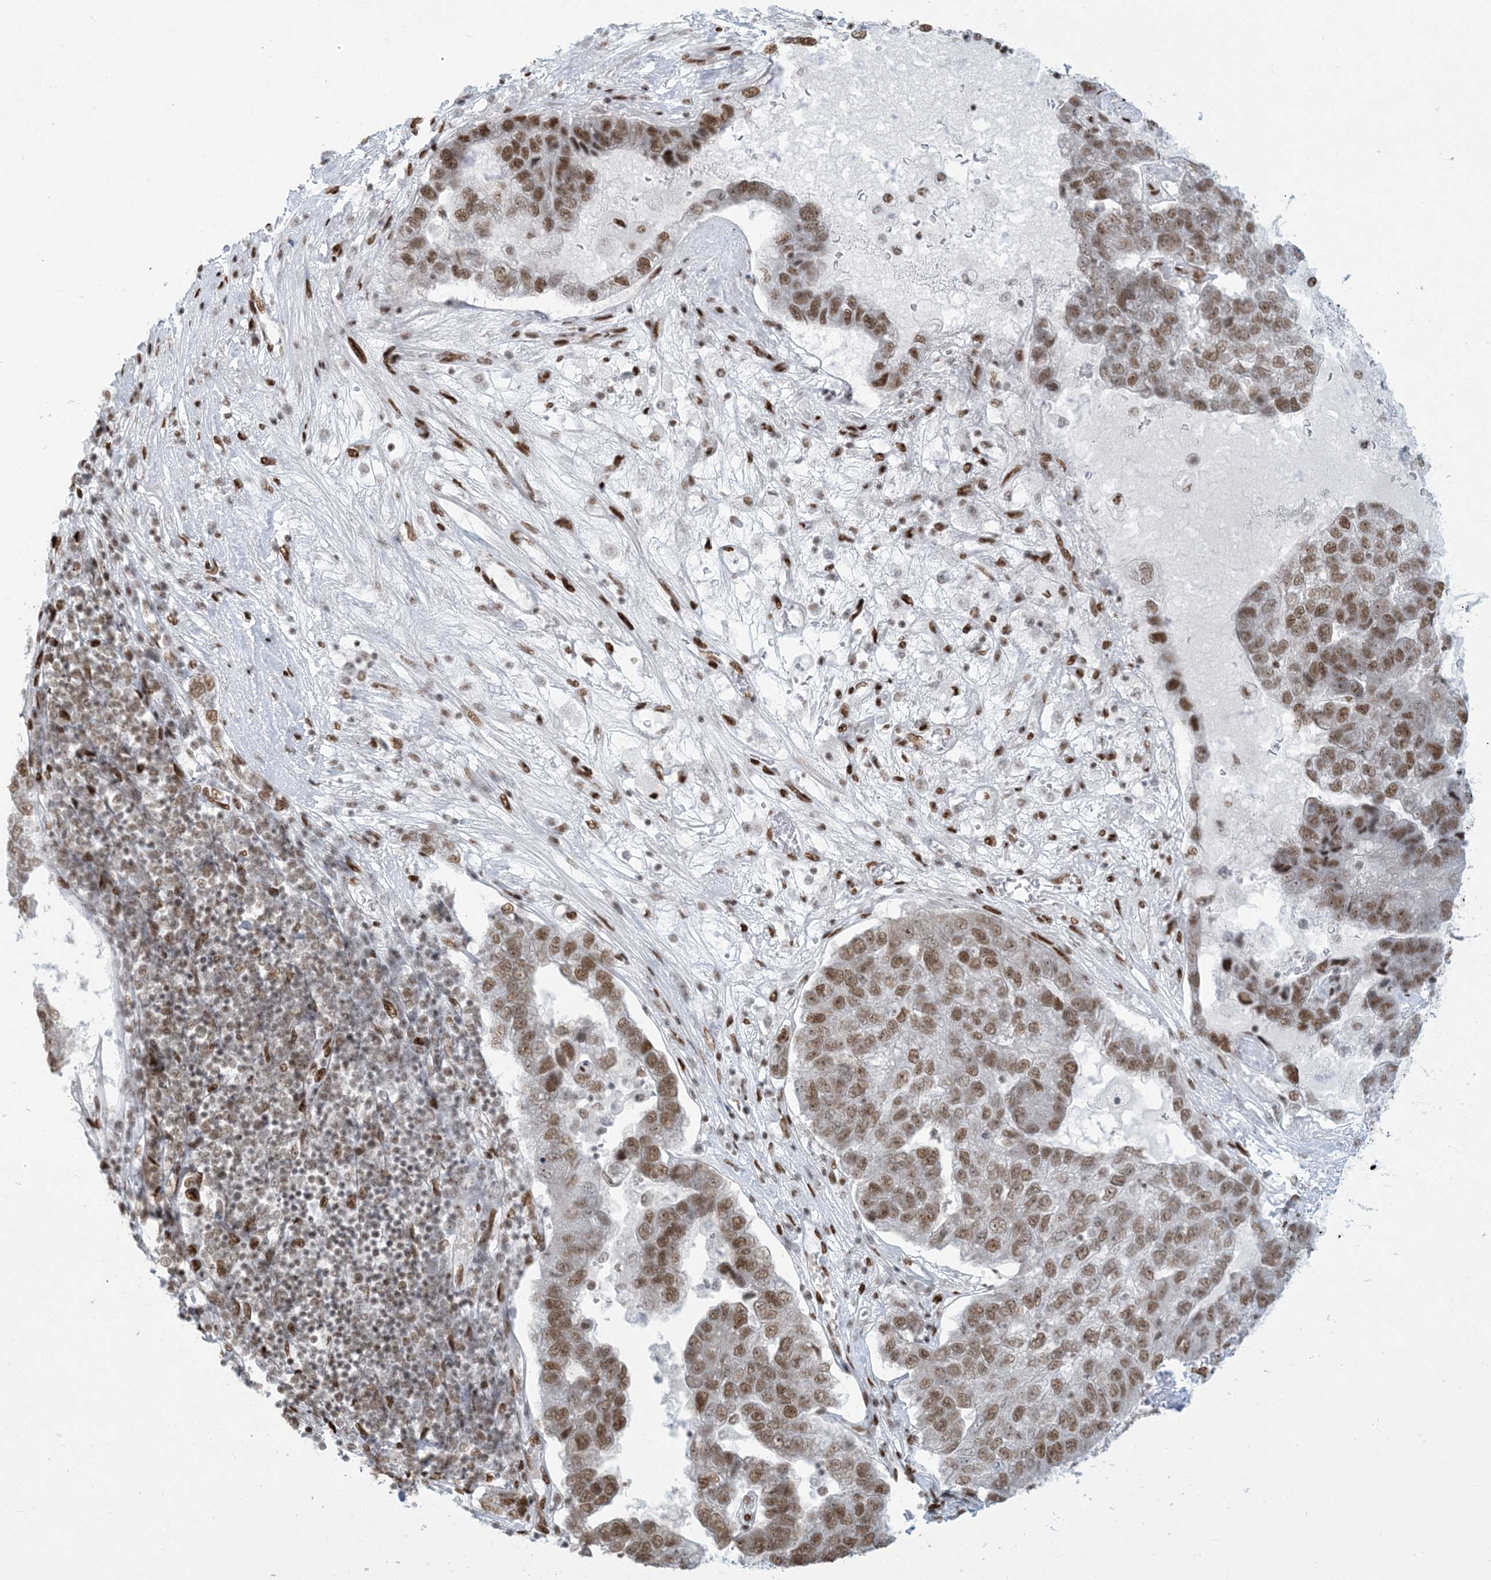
{"staining": {"intensity": "moderate", "quantity": ">75%", "location": "nuclear"}, "tissue": "pancreatic cancer", "cell_type": "Tumor cells", "image_type": "cancer", "snomed": [{"axis": "morphology", "description": "Adenocarcinoma, NOS"}, {"axis": "topography", "description": "Pancreas"}], "caption": "This photomicrograph displays pancreatic adenocarcinoma stained with immunohistochemistry (IHC) to label a protein in brown. The nuclear of tumor cells show moderate positivity for the protein. Nuclei are counter-stained blue.", "gene": "STAG1", "patient": {"sex": "female", "age": 61}}